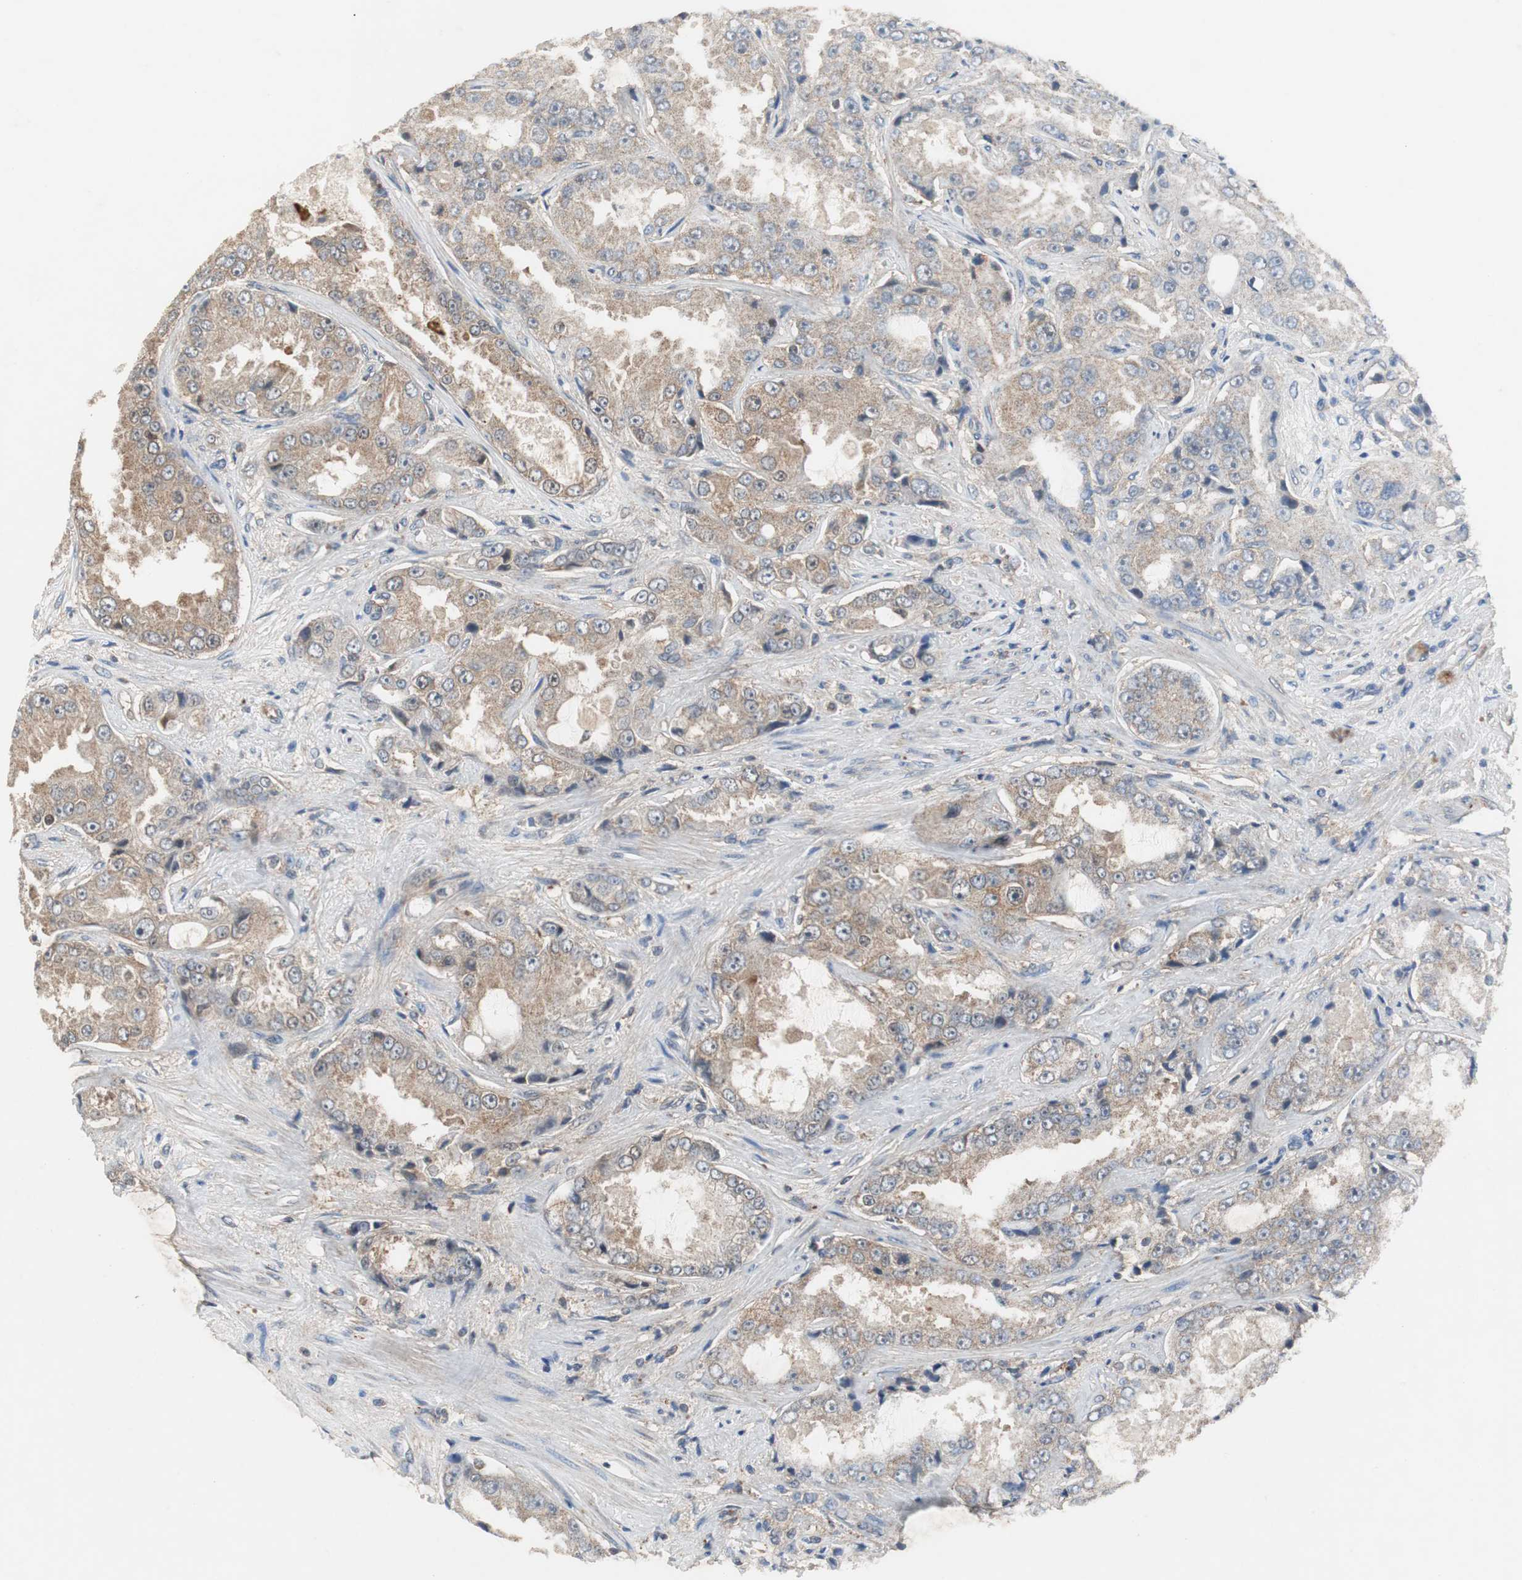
{"staining": {"intensity": "moderate", "quantity": "25%-75%", "location": "cytoplasmic/membranous"}, "tissue": "prostate cancer", "cell_type": "Tumor cells", "image_type": "cancer", "snomed": [{"axis": "morphology", "description": "Adenocarcinoma, High grade"}, {"axis": "topography", "description": "Prostate"}], "caption": "Prostate cancer stained for a protein (brown) reveals moderate cytoplasmic/membranous positive positivity in approximately 25%-75% of tumor cells.", "gene": "VBP1", "patient": {"sex": "male", "age": 73}}